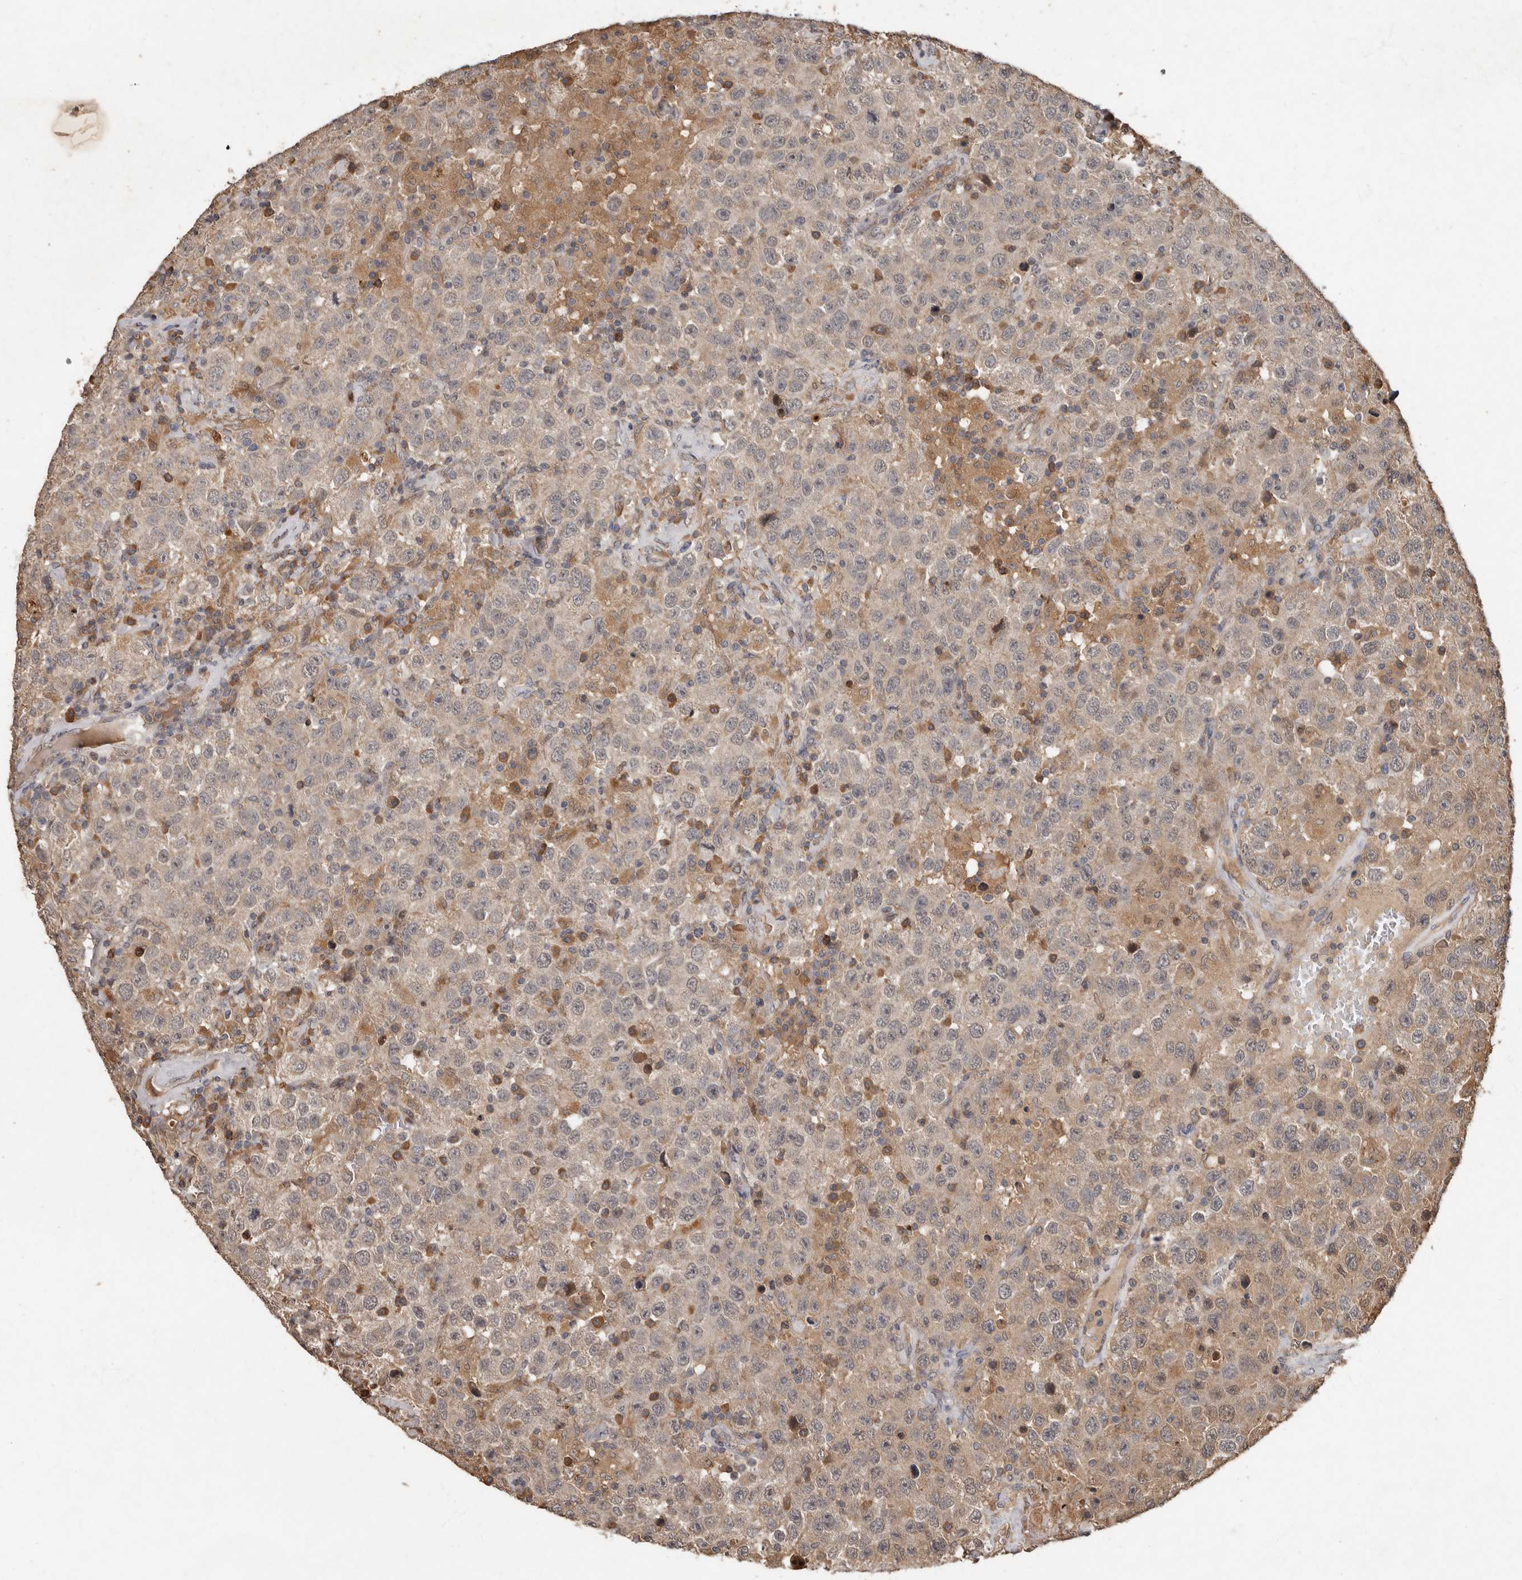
{"staining": {"intensity": "weak", "quantity": "25%-75%", "location": "cytoplasmic/membranous"}, "tissue": "testis cancer", "cell_type": "Tumor cells", "image_type": "cancer", "snomed": [{"axis": "morphology", "description": "Seminoma, NOS"}, {"axis": "topography", "description": "Testis"}], "caption": "DAB immunohistochemical staining of human testis seminoma displays weak cytoplasmic/membranous protein staining in approximately 25%-75% of tumor cells.", "gene": "KIF26B", "patient": {"sex": "male", "age": 41}}